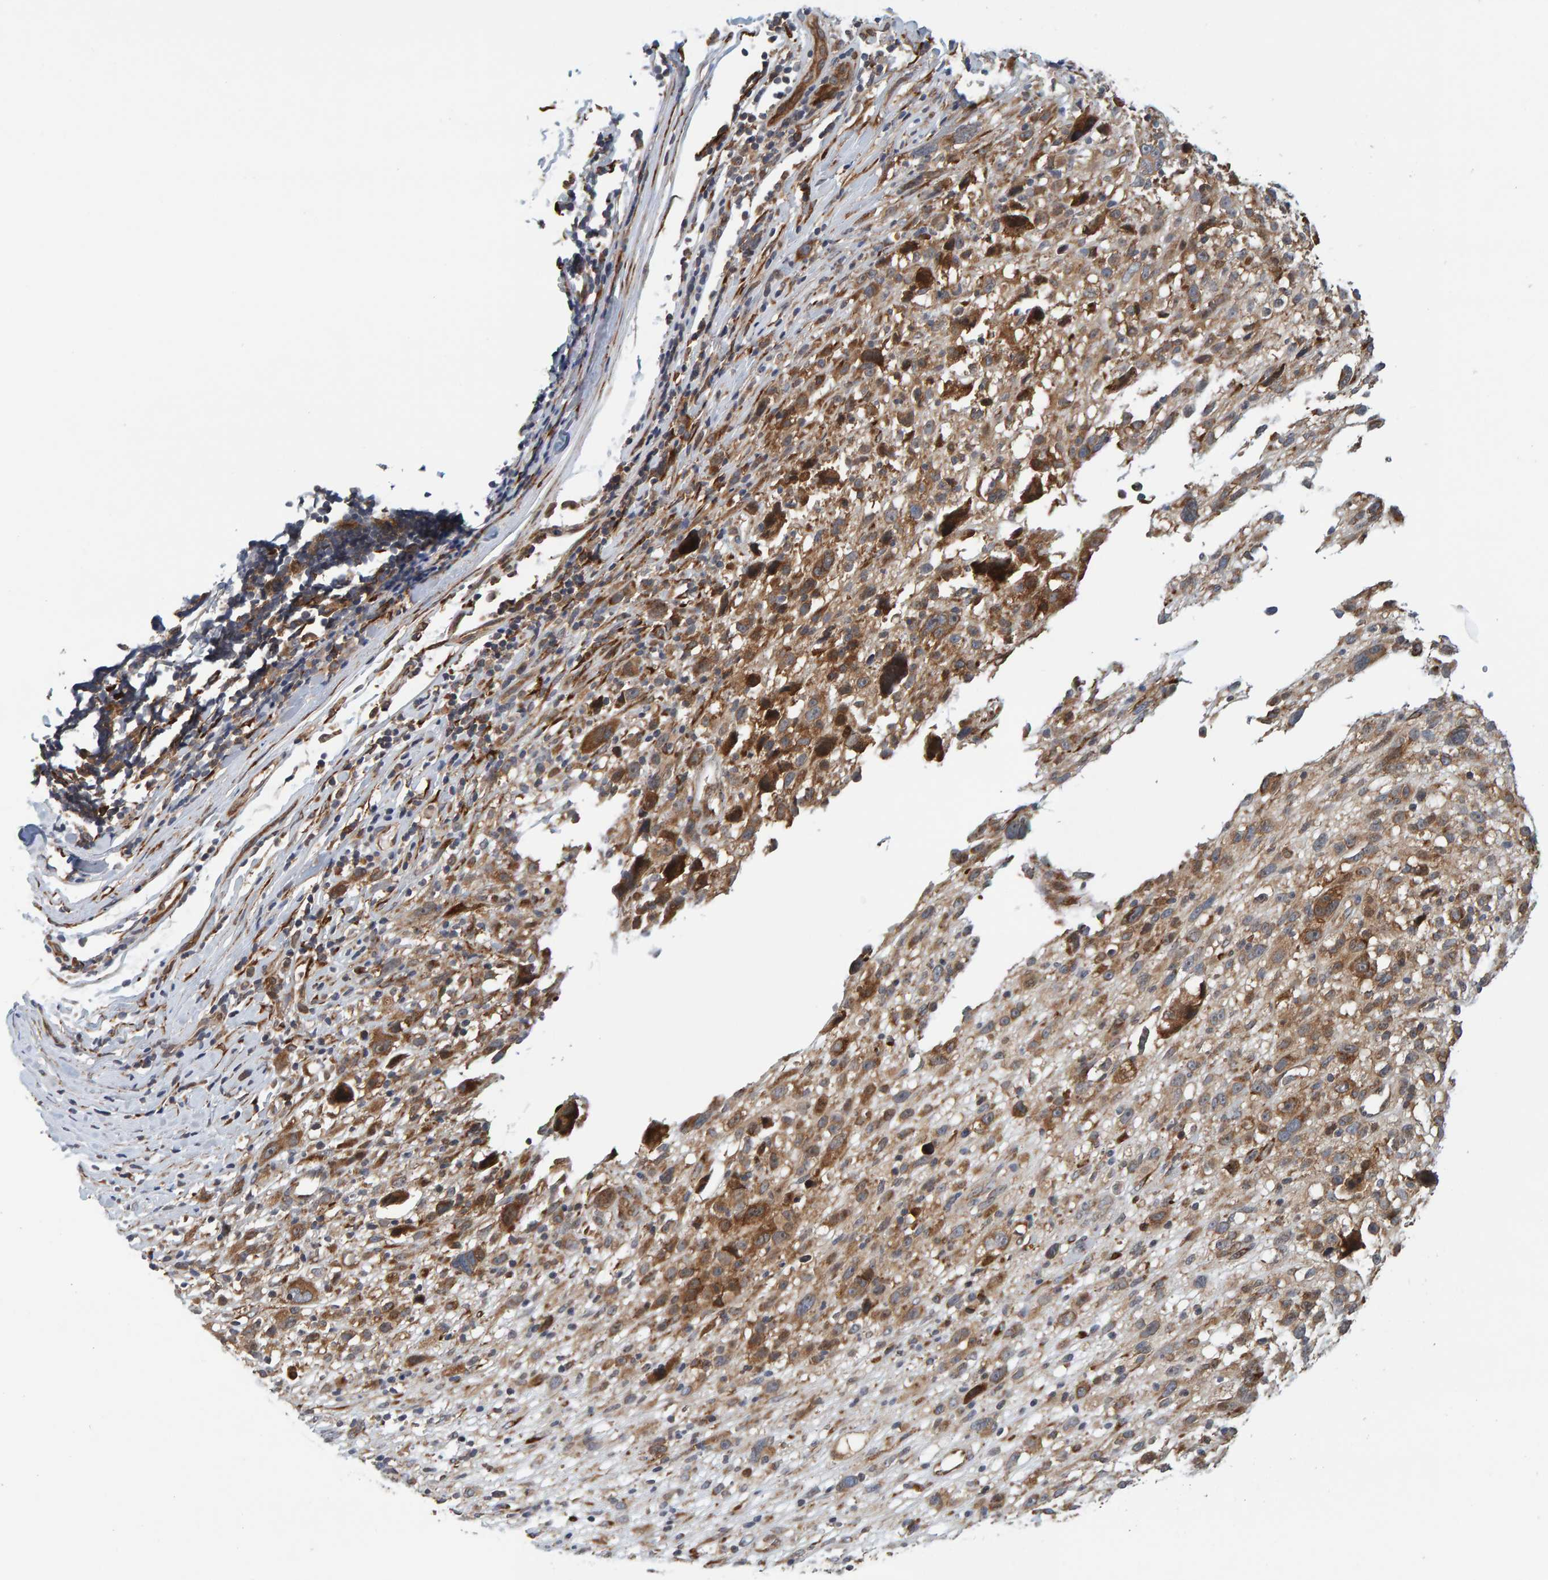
{"staining": {"intensity": "moderate", "quantity": ">75%", "location": "cytoplasmic/membranous"}, "tissue": "melanoma", "cell_type": "Tumor cells", "image_type": "cancer", "snomed": [{"axis": "morphology", "description": "Malignant melanoma, NOS"}, {"axis": "topography", "description": "Skin"}], "caption": "An IHC micrograph of tumor tissue is shown. Protein staining in brown highlights moderate cytoplasmic/membranous positivity in melanoma within tumor cells. (Brightfield microscopy of DAB IHC at high magnification).", "gene": "BAIAP2", "patient": {"sex": "female", "age": 55}}